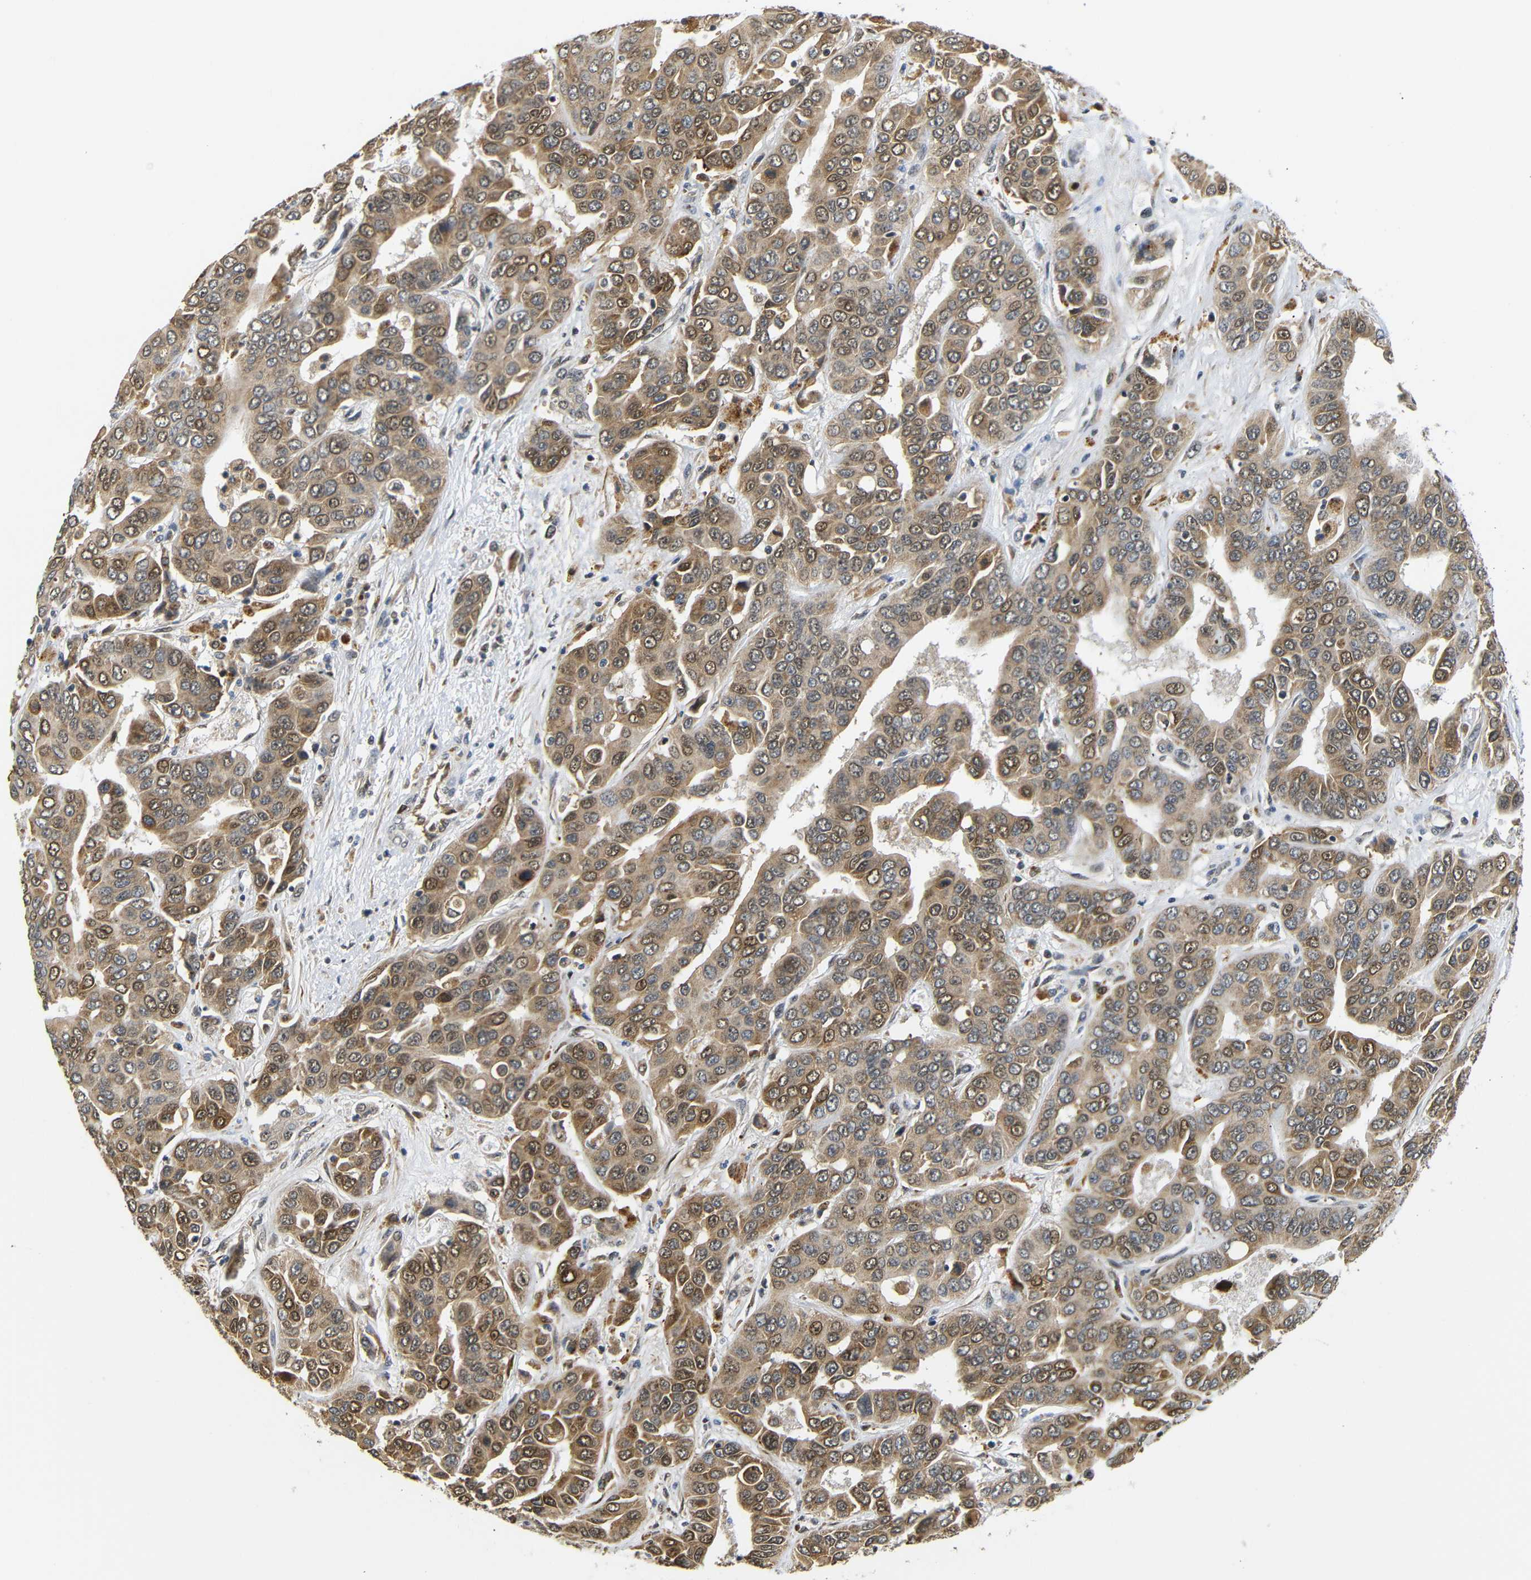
{"staining": {"intensity": "moderate", "quantity": ">75%", "location": "cytoplasmic/membranous,nuclear"}, "tissue": "liver cancer", "cell_type": "Tumor cells", "image_type": "cancer", "snomed": [{"axis": "morphology", "description": "Cholangiocarcinoma"}, {"axis": "topography", "description": "Liver"}], "caption": "Moderate cytoplasmic/membranous and nuclear protein positivity is present in about >75% of tumor cells in liver cancer (cholangiocarcinoma).", "gene": "GJA5", "patient": {"sex": "female", "age": 52}}